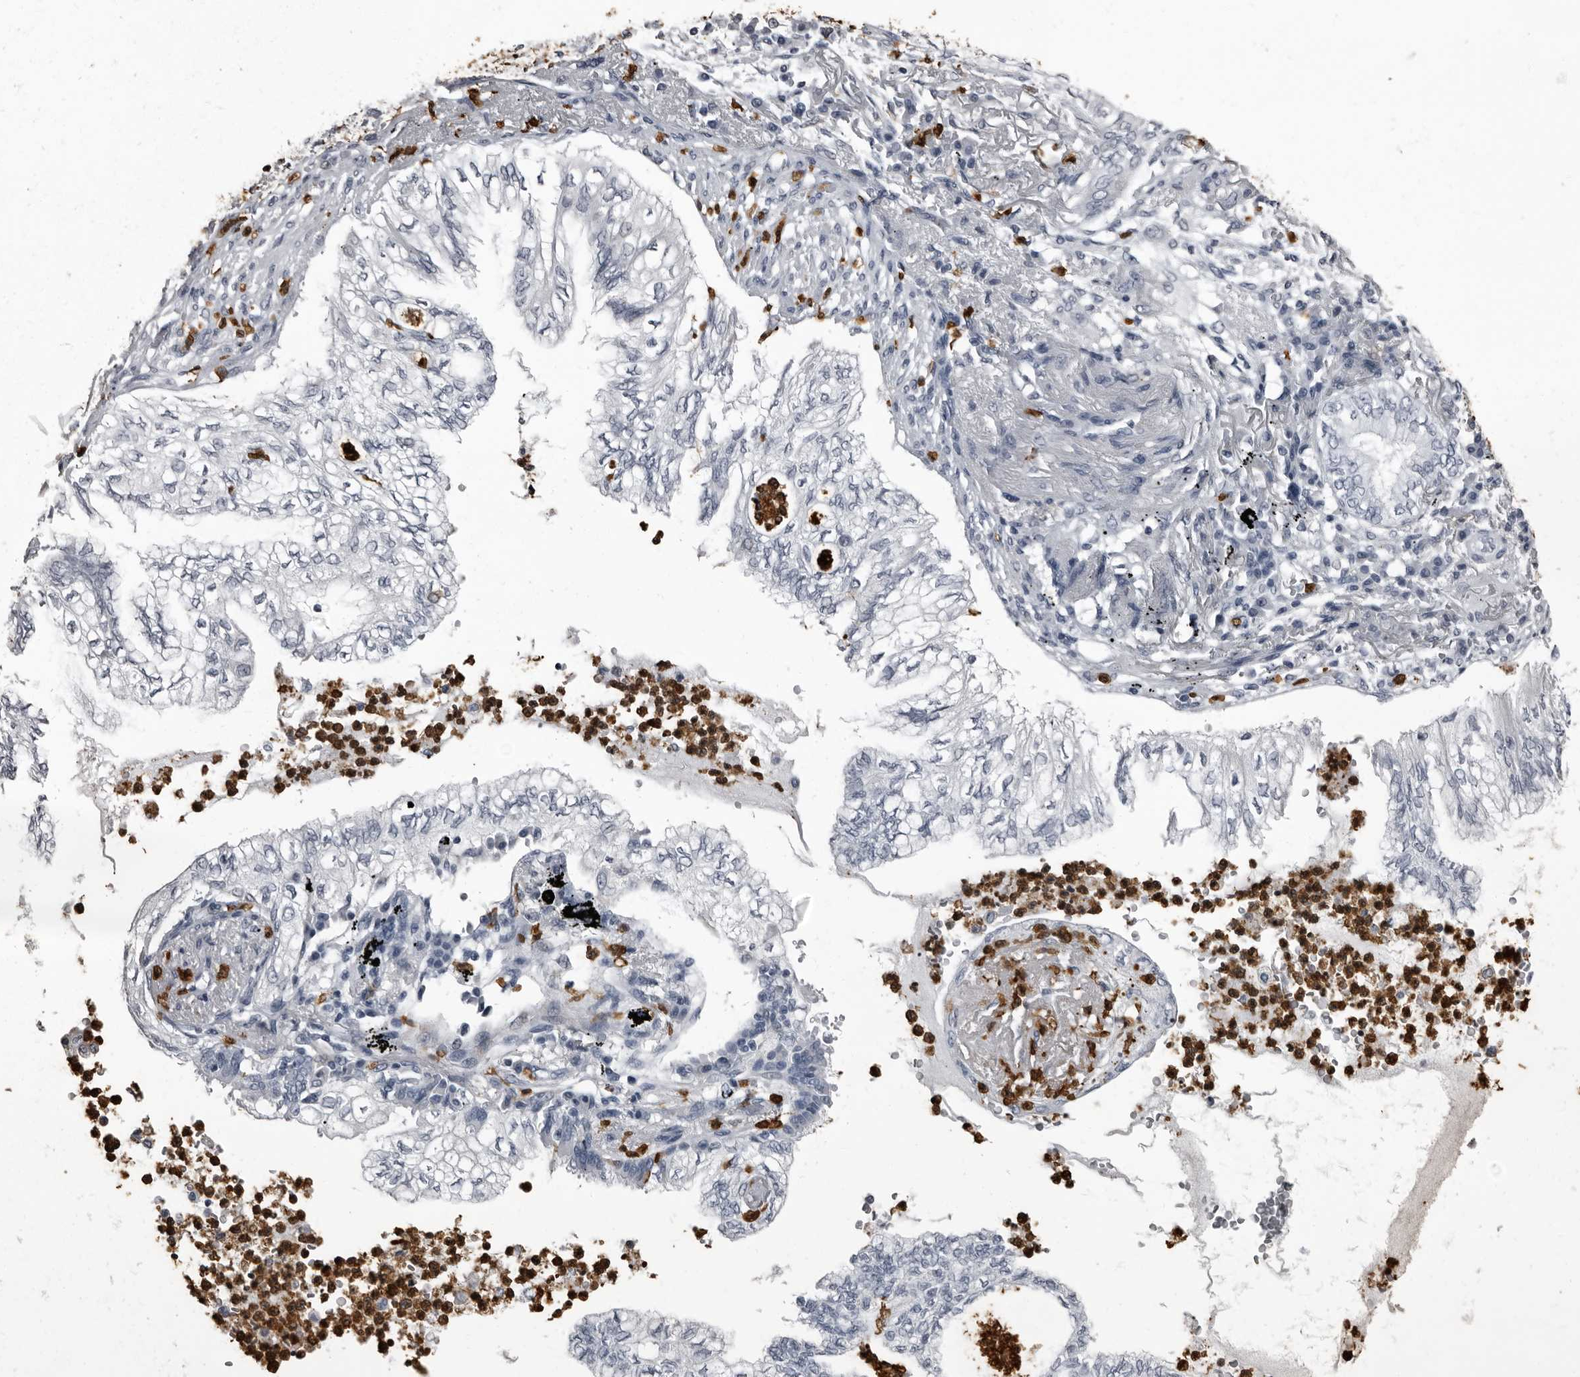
{"staining": {"intensity": "negative", "quantity": "none", "location": "none"}, "tissue": "lung cancer", "cell_type": "Tumor cells", "image_type": "cancer", "snomed": [{"axis": "morphology", "description": "Adenocarcinoma, NOS"}, {"axis": "topography", "description": "Lung"}], "caption": "Immunohistochemistry image of adenocarcinoma (lung) stained for a protein (brown), which demonstrates no expression in tumor cells.", "gene": "TPD52L1", "patient": {"sex": "female", "age": 70}}